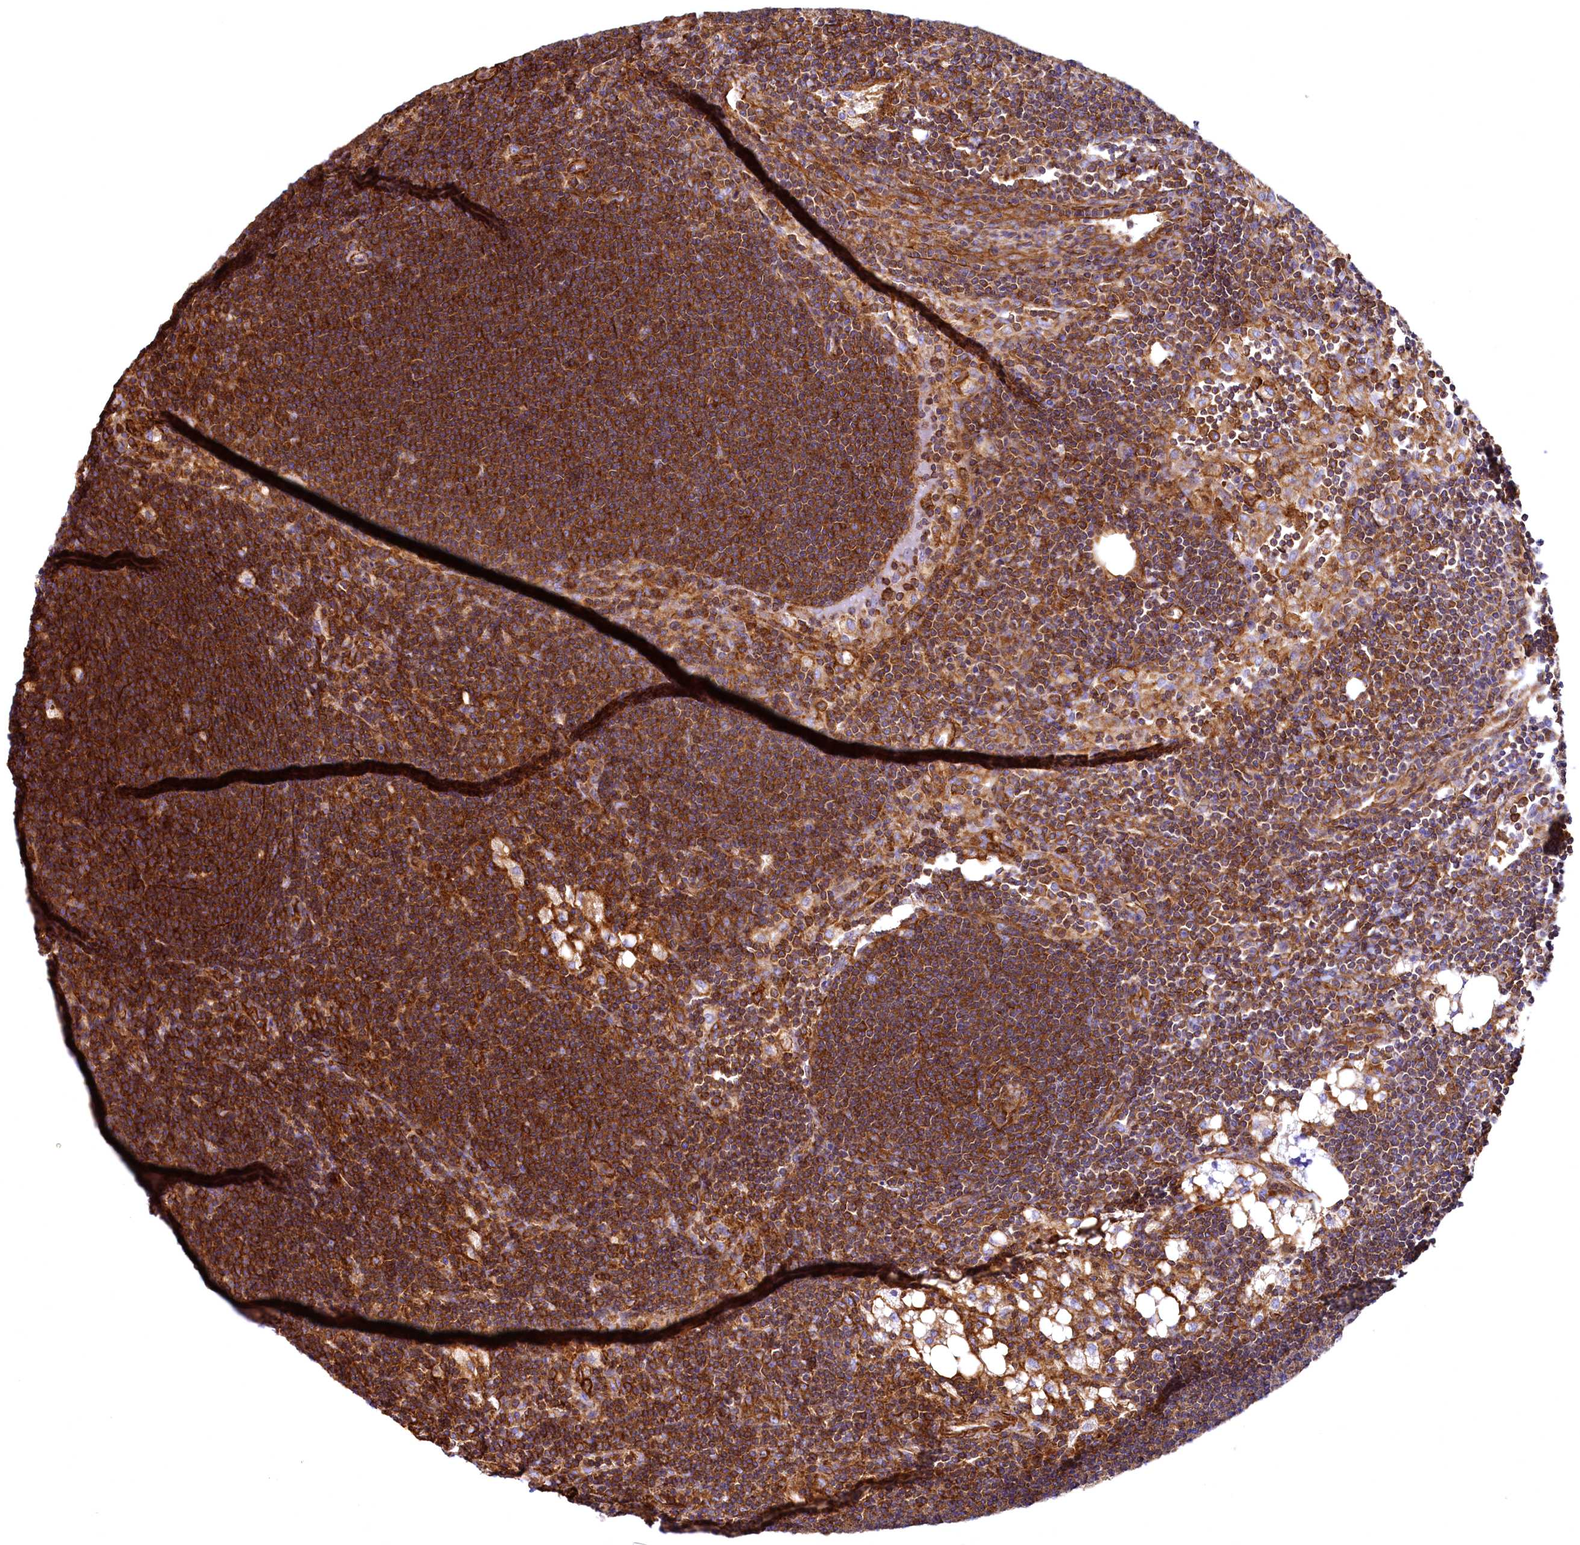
{"staining": {"intensity": "strong", "quantity": ">75%", "location": "cytoplasmic/membranous"}, "tissue": "lymph node", "cell_type": "Germinal center cells", "image_type": "normal", "snomed": [{"axis": "morphology", "description": "Normal tissue, NOS"}, {"axis": "topography", "description": "Lymph node"}], "caption": "Germinal center cells display high levels of strong cytoplasmic/membranous positivity in about >75% of cells in benign human lymph node. The protein is stained brown, and the nuclei are stained in blue (DAB IHC with brightfield microscopy, high magnification).", "gene": "THBS1", "patient": {"sex": "male", "age": 24}}